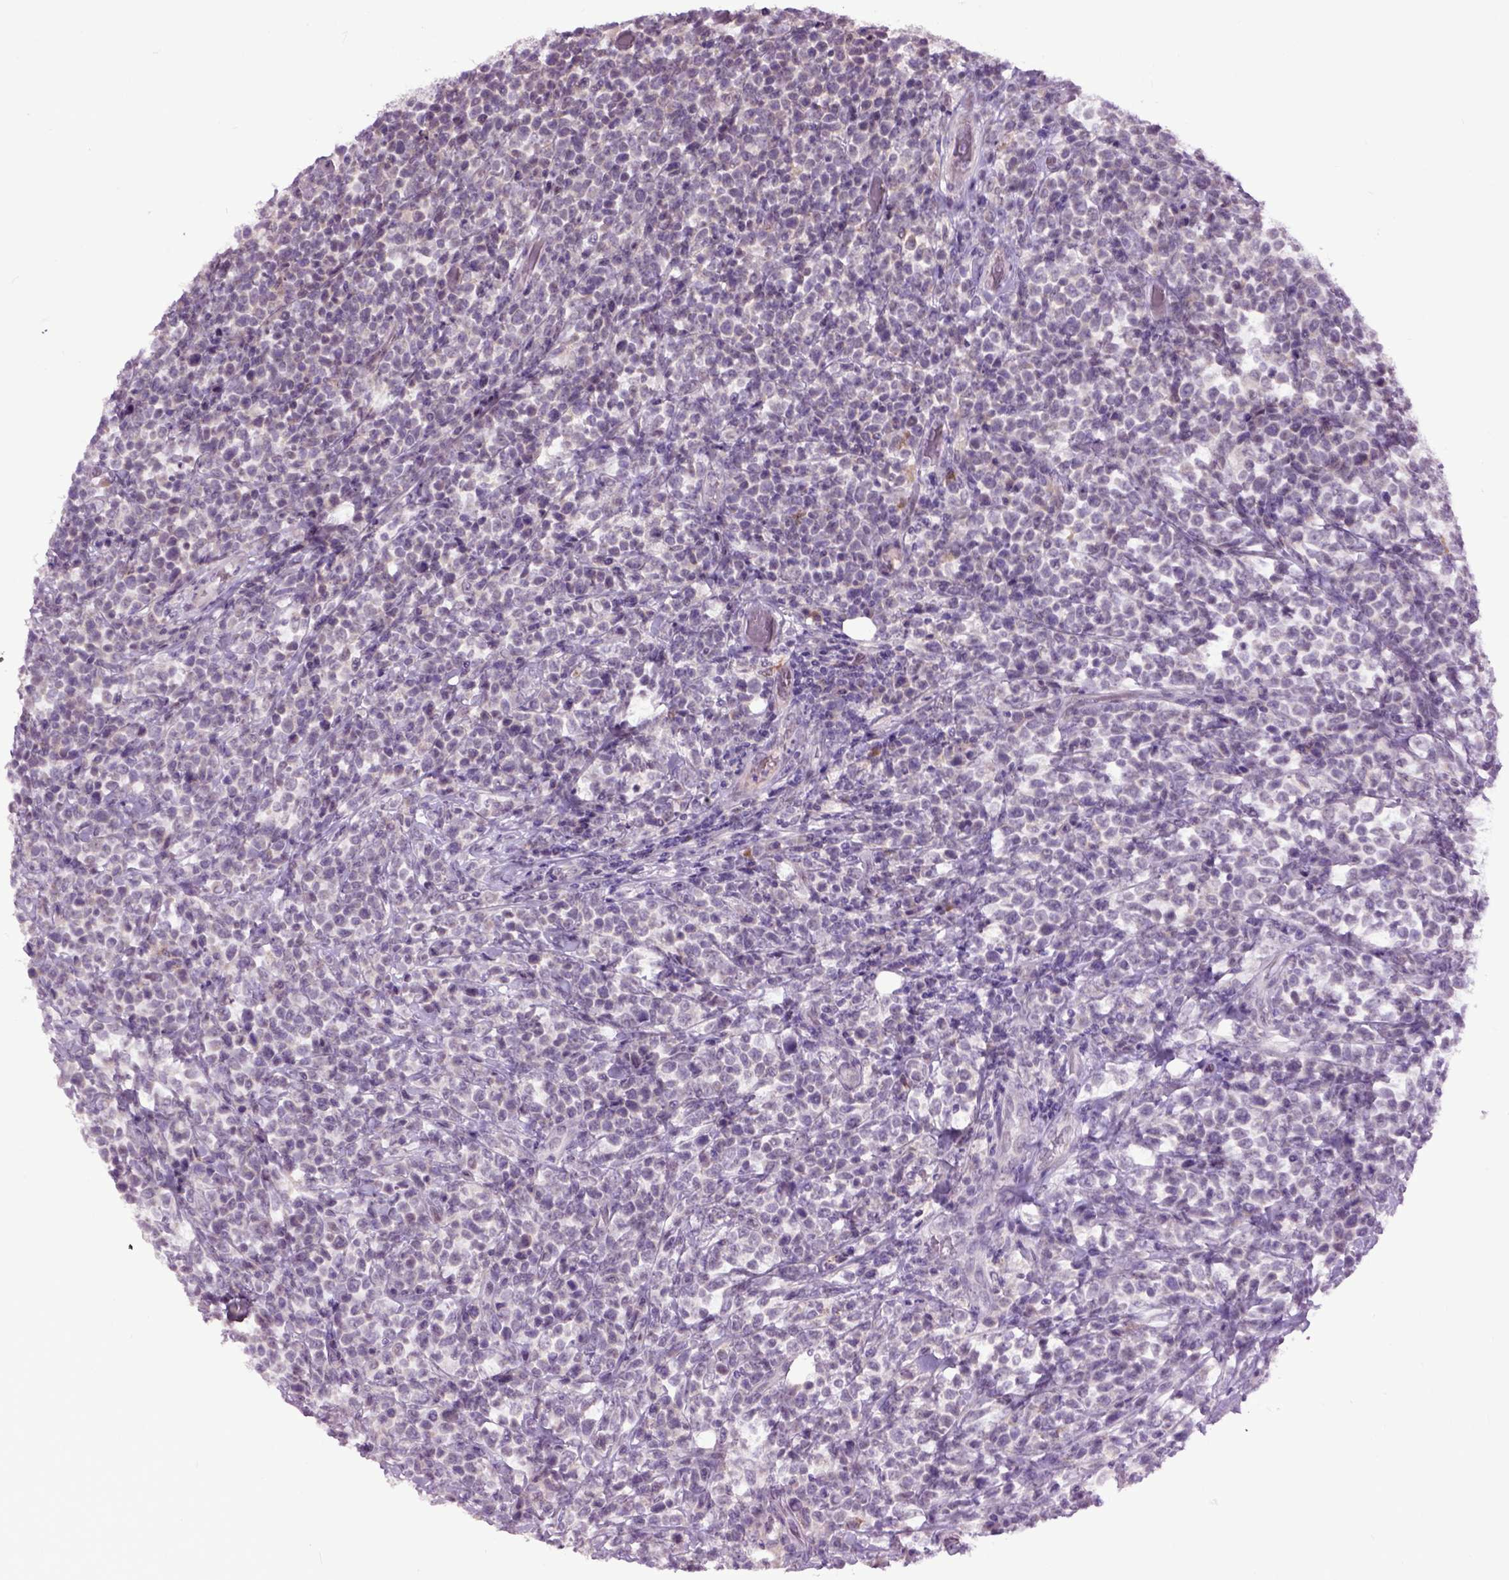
{"staining": {"intensity": "negative", "quantity": "none", "location": "none"}, "tissue": "lymphoma", "cell_type": "Tumor cells", "image_type": "cancer", "snomed": [{"axis": "morphology", "description": "Malignant lymphoma, non-Hodgkin's type, High grade"}, {"axis": "topography", "description": "Soft tissue"}], "caption": "Immunohistochemistry of human high-grade malignant lymphoma, non-Hodgkin's type demonstrates no expression in tumor cells.", "gene": "EMILIN3", "patient": {"sex": "female", "age": 56}}